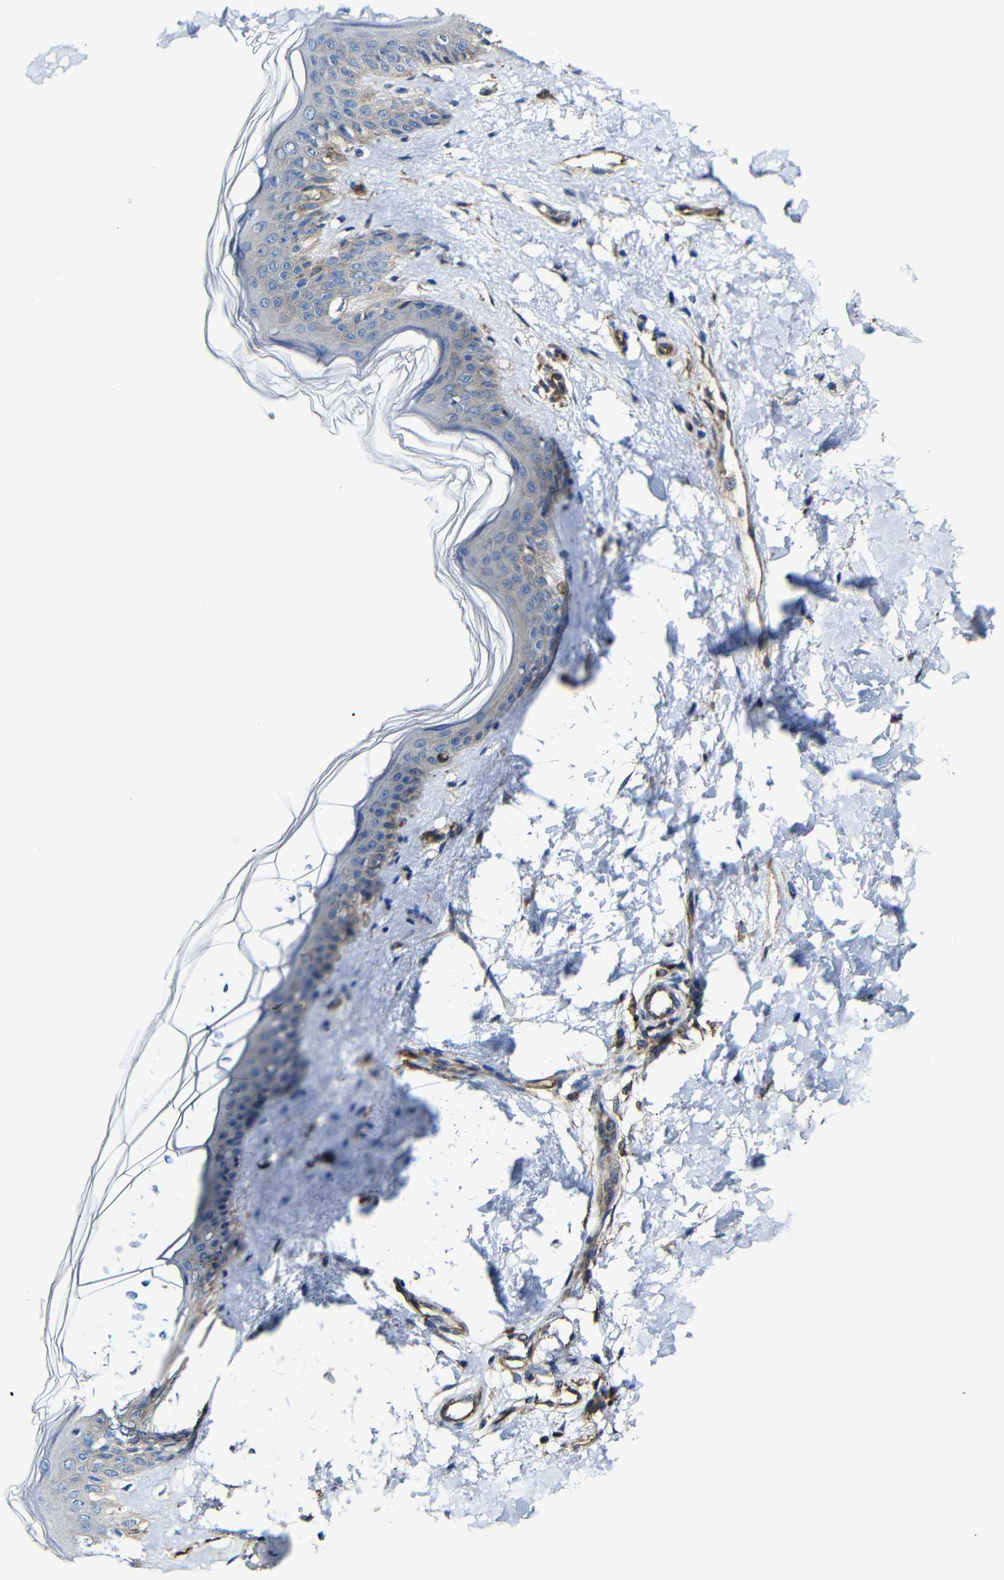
{"staining": {"intensity": "weak", "quantity": "25%-75%", "location": "cytoplasmic/membranous"}, "tissue": "skin", "cell_type": "Fibroblasts", "image_type": "normal", "snomed": [{"axis": "morphology", "description": "Normal tissue, NOS"}, {"axis": "topography", "description": "Skin"}], "caption": "Protein analysis of benign skin exhibits weak cytoplasmic/membranous expression in about 25%-75% of fibroblasts. (brown staining indicates protein expression, while blue staining denotes nuclei).", "gene": "MSN", "patient": {"sex": "female", "age": 41}}